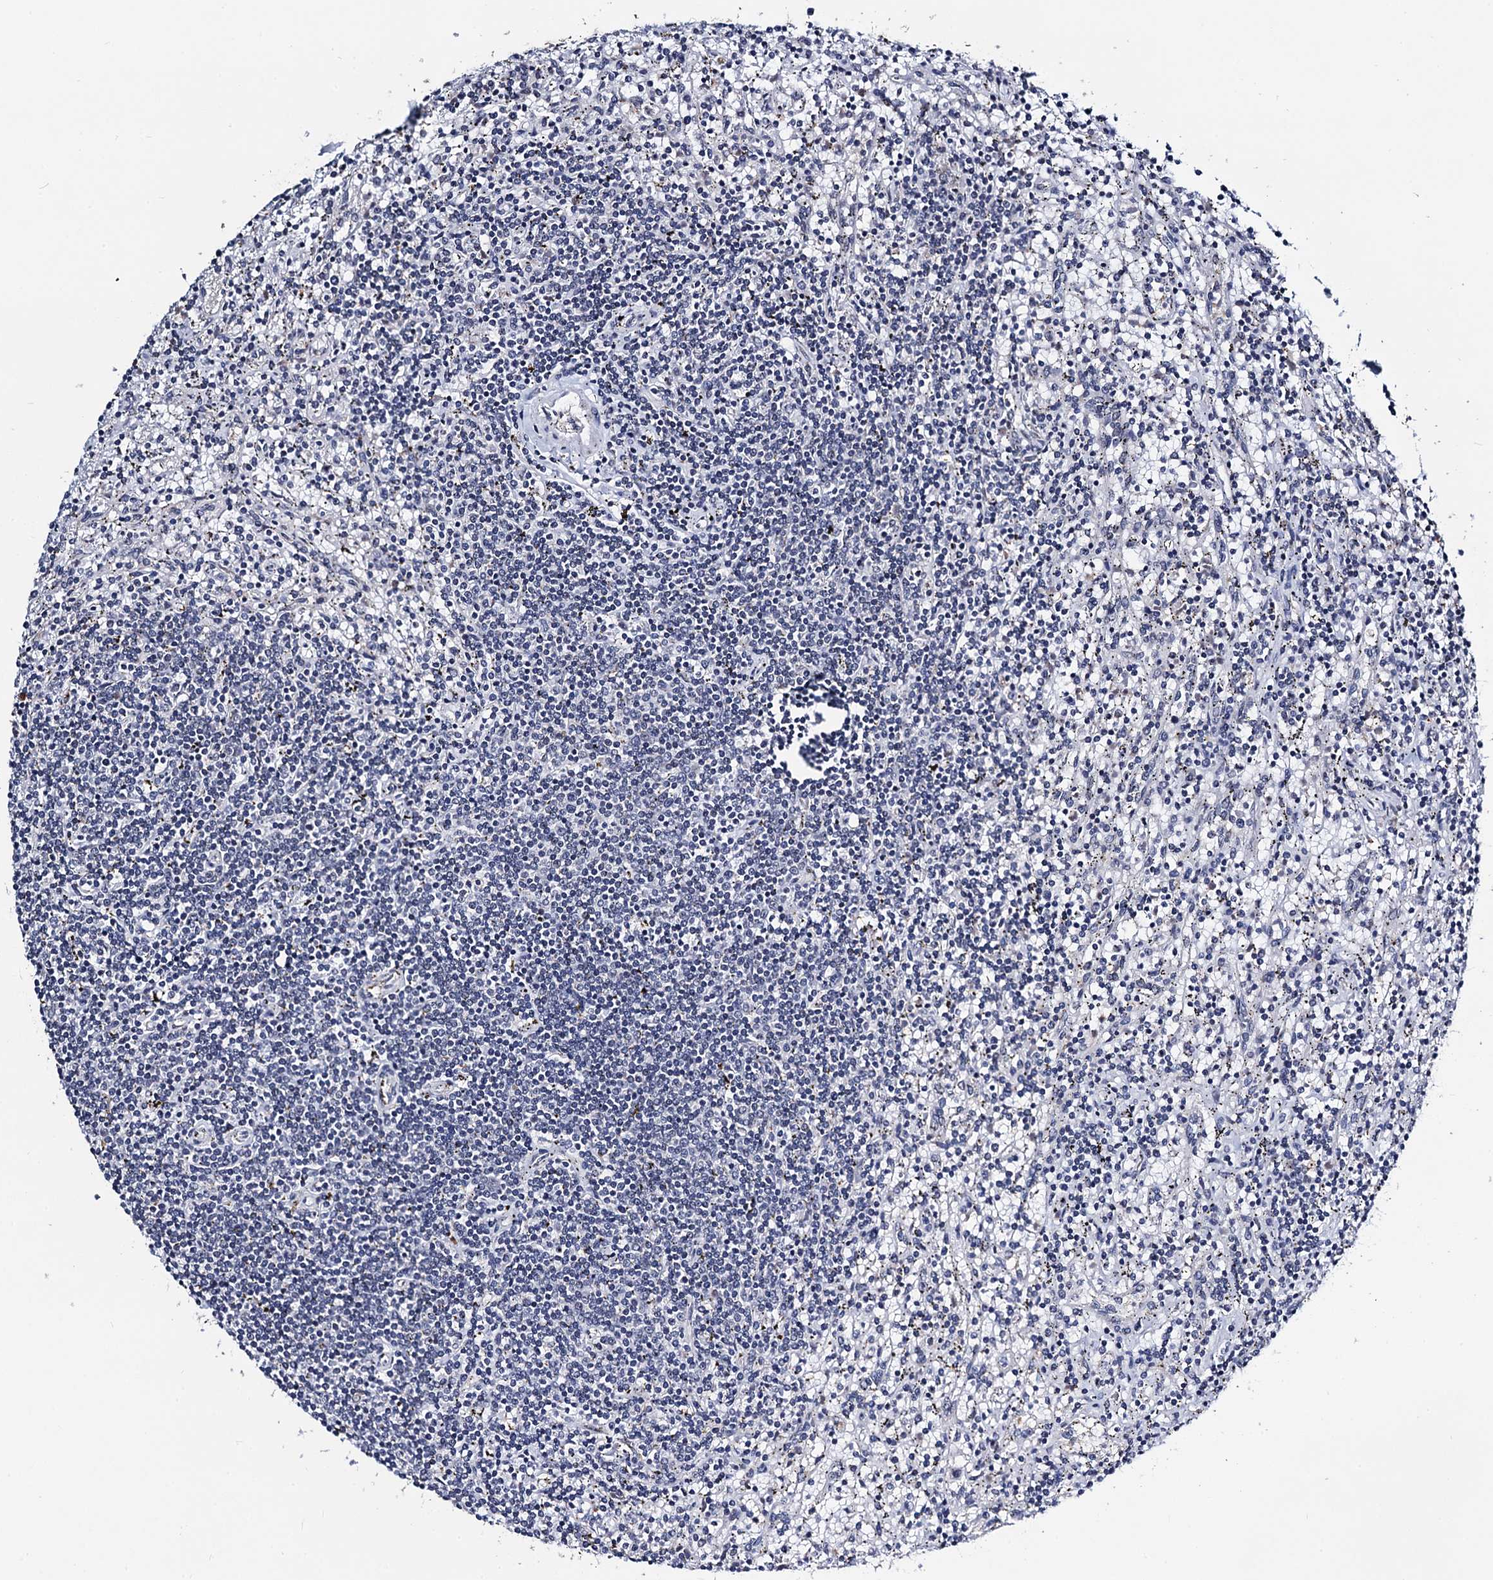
{"staining": {"intensity": "negative", "quantity": "none", "location": "none"}, "tissue": "lymphoma", "cell_type": "Tumor cells", "image_type": "cancer", "snomed": [{"axis": "morphology", "description": "Malignant lymphoma, non-Hodgkin's type, Low grade"}, {"axis": "topography", "description": "Spleen"}], "caption": "DAB (3,3'-diaminobenzidine) immunohistochemical staining of low-grade malignant lymphoma, non-Hodgkin's type demonstrates no significant positivity in tumor cells. (Immunohistochemistry (ihc), brightfield microscopy, high magnification).", "gene": "FAM222A", "patient": {"sex": "male", "age": 76}}